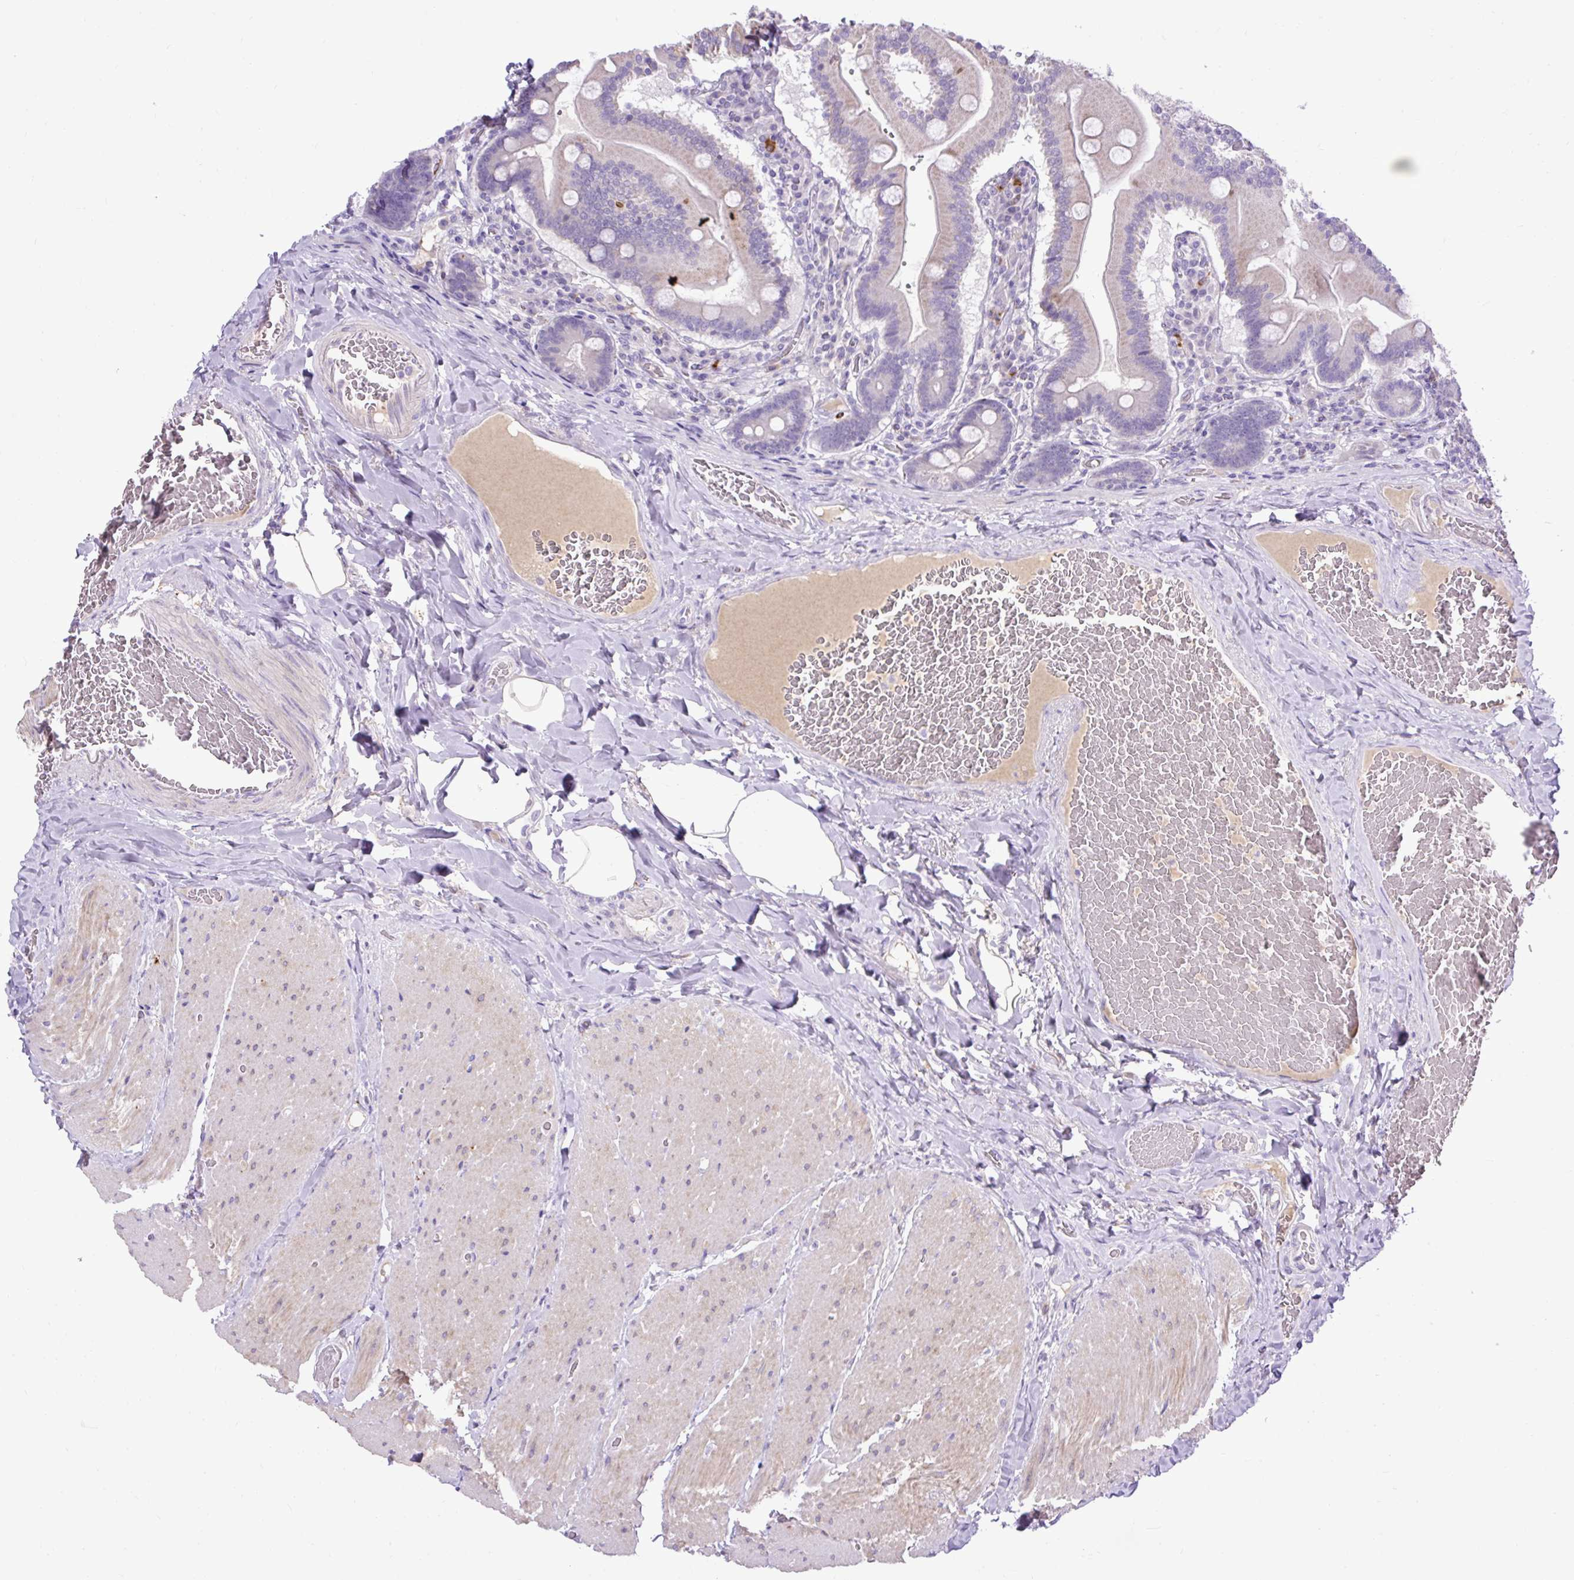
{"staining": {"intensity": "weak", "quantity": "25%-75%", "location": "cytoplasmic/membranous"}, "tissue": "duodenum", "cell_type": "Glandular cells", "image_type": "normal", "snomed": [{"axis": "morphology", "description": "Normal tissue, NOS"}, {"axis": "topography", "description": "Duodenum"}], "caption": "IHC of unremarkable human duodenum displays low levels of weak cytoplasmic/membranous staining in about 25%-75% of glandular cells.", "gene": "SPTBN5", "patient": {"sex": "female", "age": 62}}